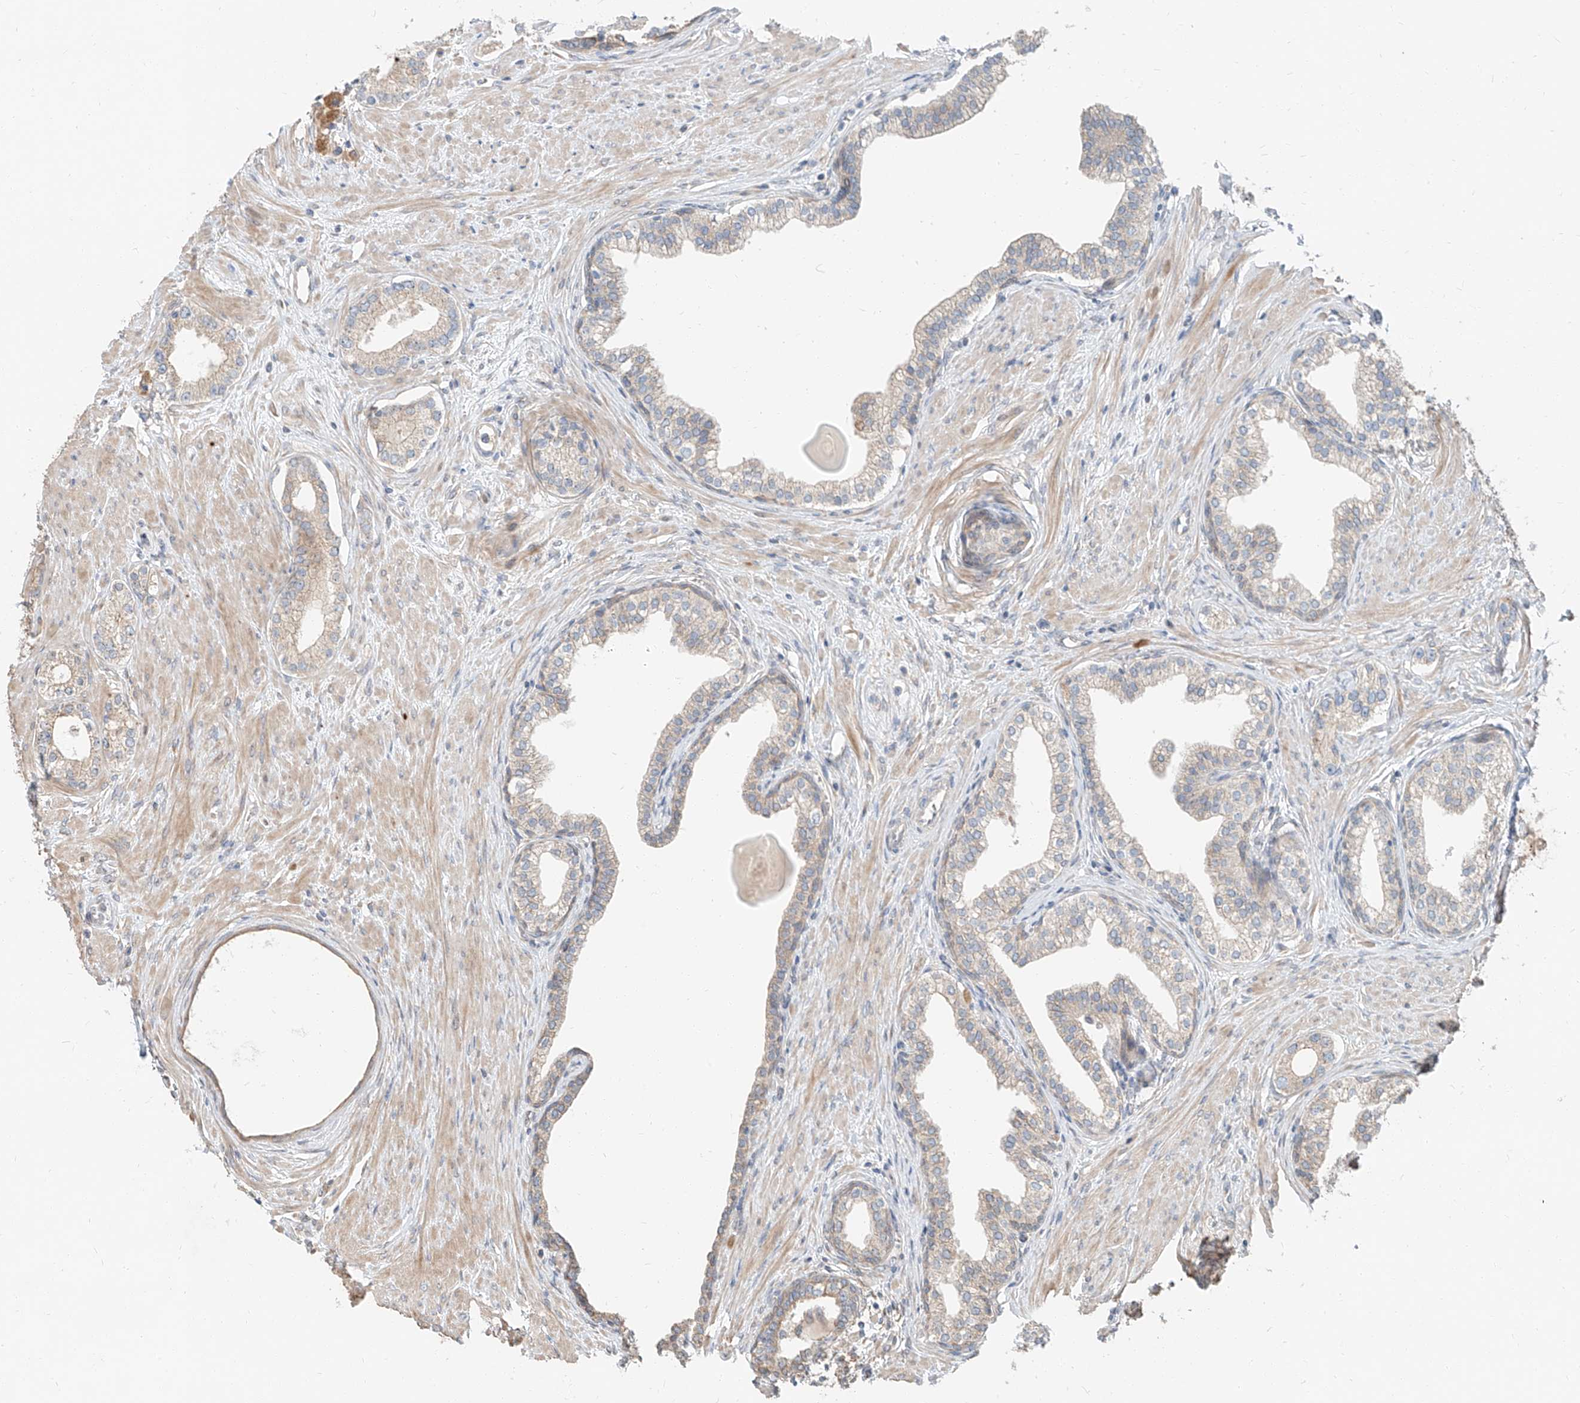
{"staining": {"intensity": "weak", "quantity": "<25%", "location": "cytoplasmic/membranous"}, "tissue": "prostate cancer", "cell_type": "Tumor cells", "image_type": "cancer", "snomed": [{"axis": "morphology", "description": "Adenocarcinoma, High grade"}, {"axis": "topography", "description": "Prostate"}], "caption": "High magnification brightfield microscopy of prostate adenocarcinoma (high-grade) stained with DAB (brown) and counterstained with hematoxylin (blue): tumor cells show no significant staining.", "gene": "STX19", "patient": {"sex": "male", "age": 63}}